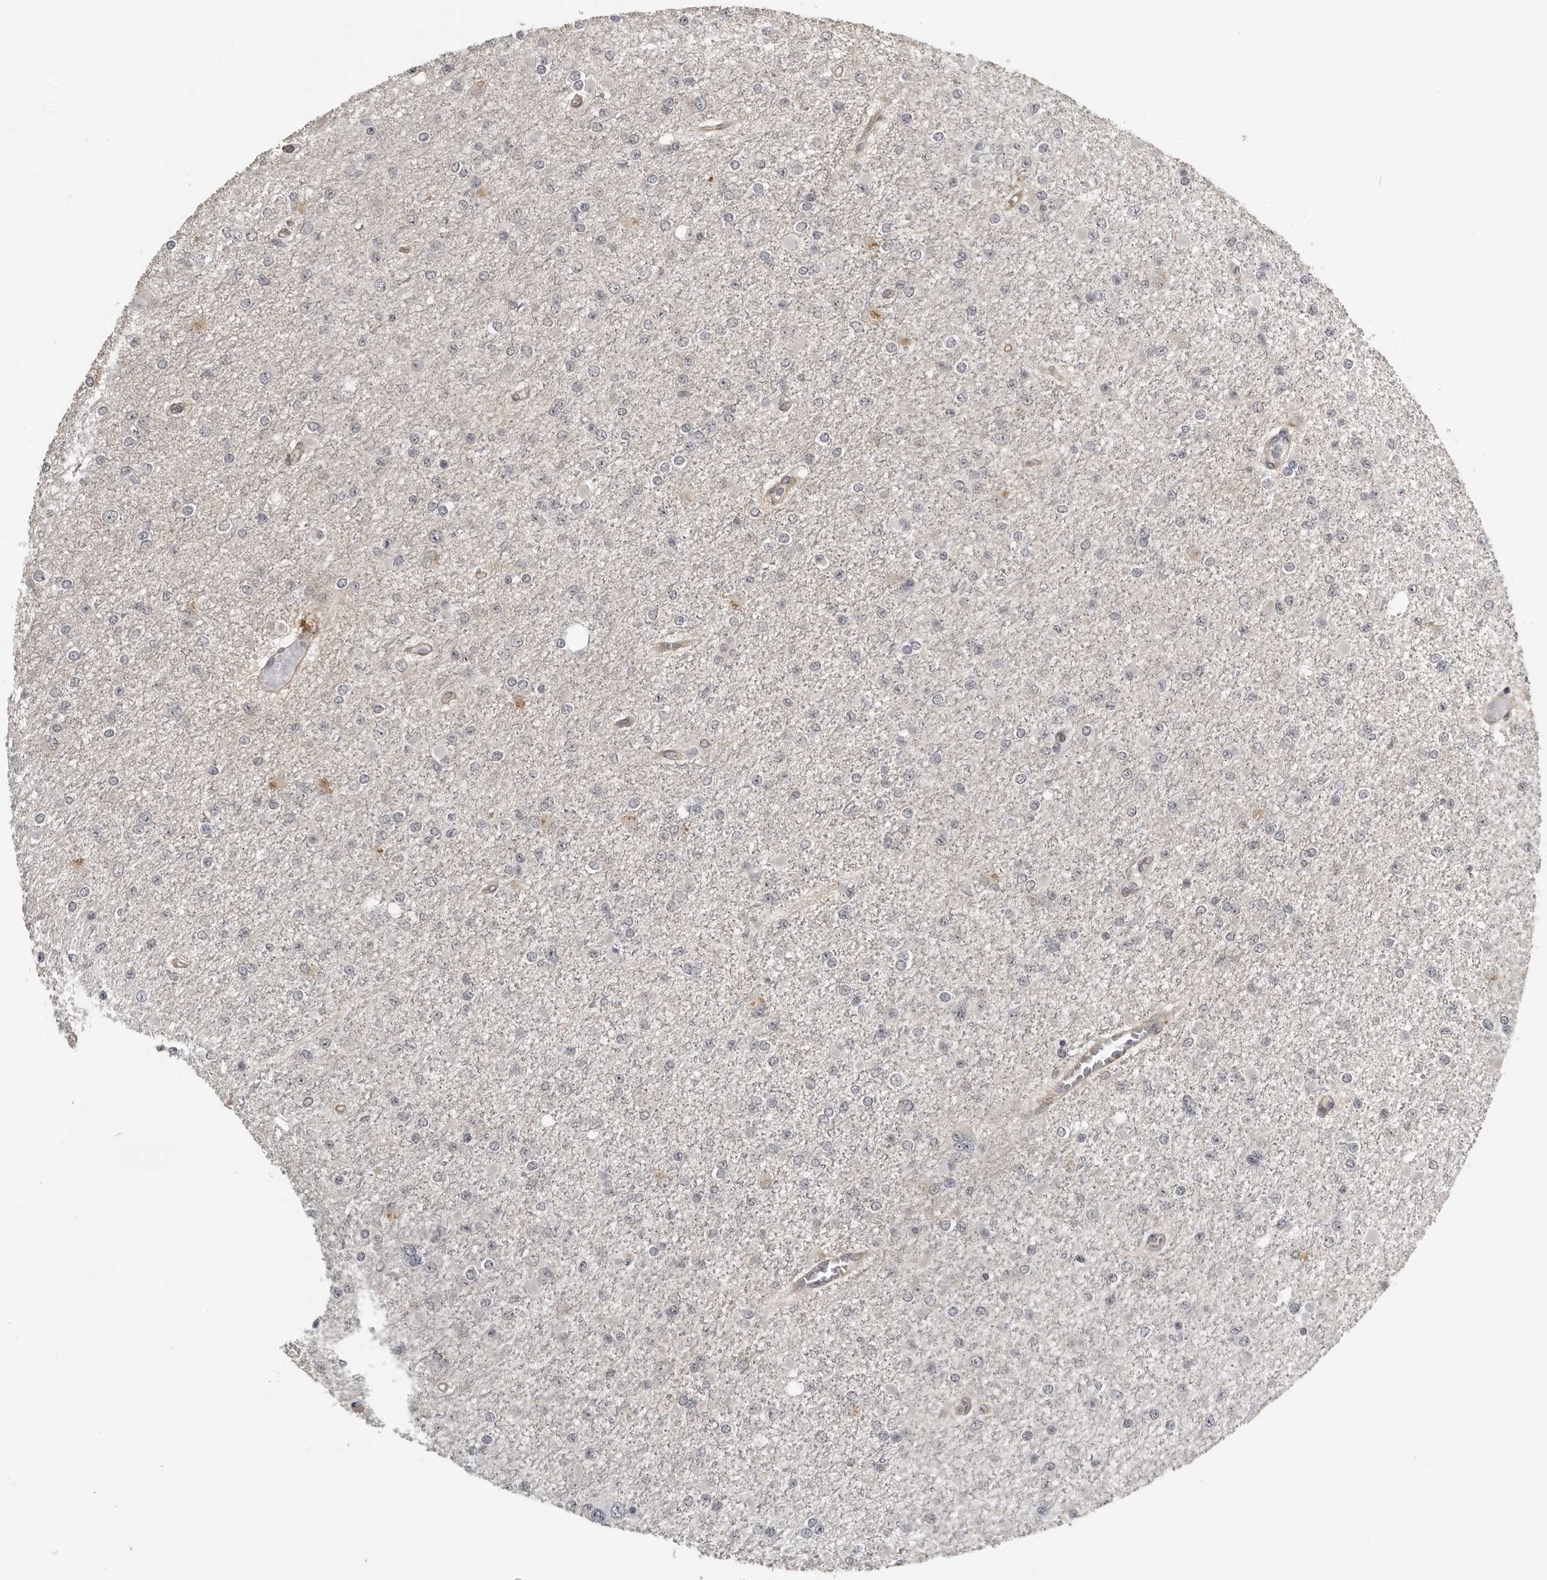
{"staining": {"intensity": "negative", "quantity": "none", "location": "none"}, "tissue": "glioma", "cell_type": "Tumor cells", "image_type": "cancer", "snomed": [{"axis": "morphology", "description": "Glioma, malignant, Low grade"}, {"axis": "topography", "description": "Brain"}], "caption": "IHC of human glioma exhibits no expression in tumor cells.", "gene": "PRRX2", "patient": {"sex": "female", "age": 22}}